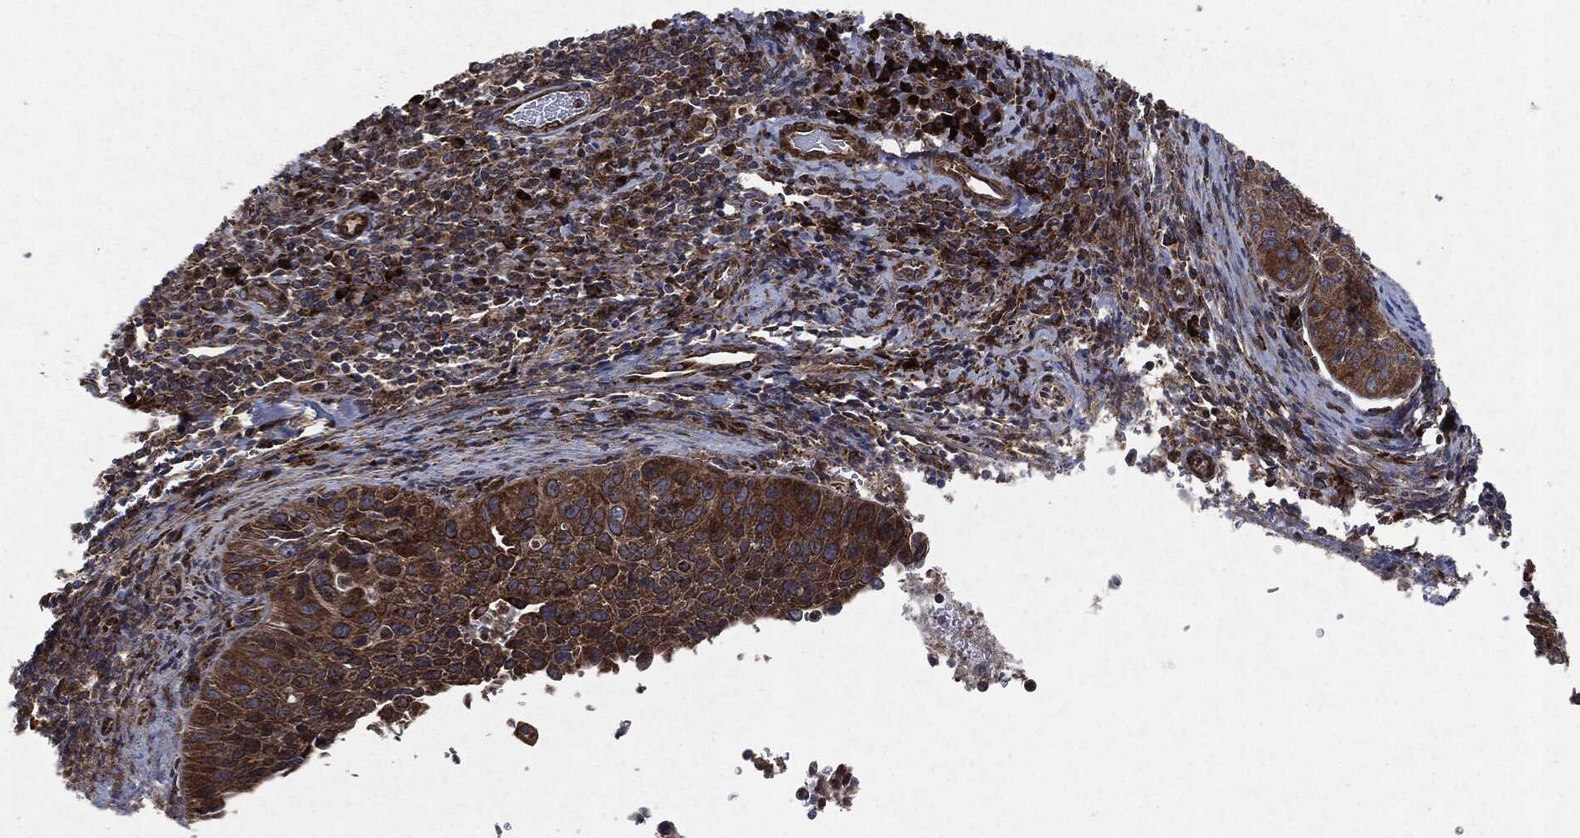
{"staining": {"intensity": "strong", "quantity": ">75%", "location": "cytoplasmic/membranous"}, "tissue": "cervical cancer", "cell_type": "Tumor cells", "image_type": "cancer", "snomed": [{"axis": "morphology", "description": "Squamous cell carcinoma, NOS"}, {"axis": "topography", "description": "Cervix"}], "caption": "Protein expression analysis of cervical squamous cell carcinoma demonstrates strong cytoplasmic/membranous expression in about >75% of tumor cells.", "gene": "RAF1", "patient": {"sex": "female", "age": 26}}